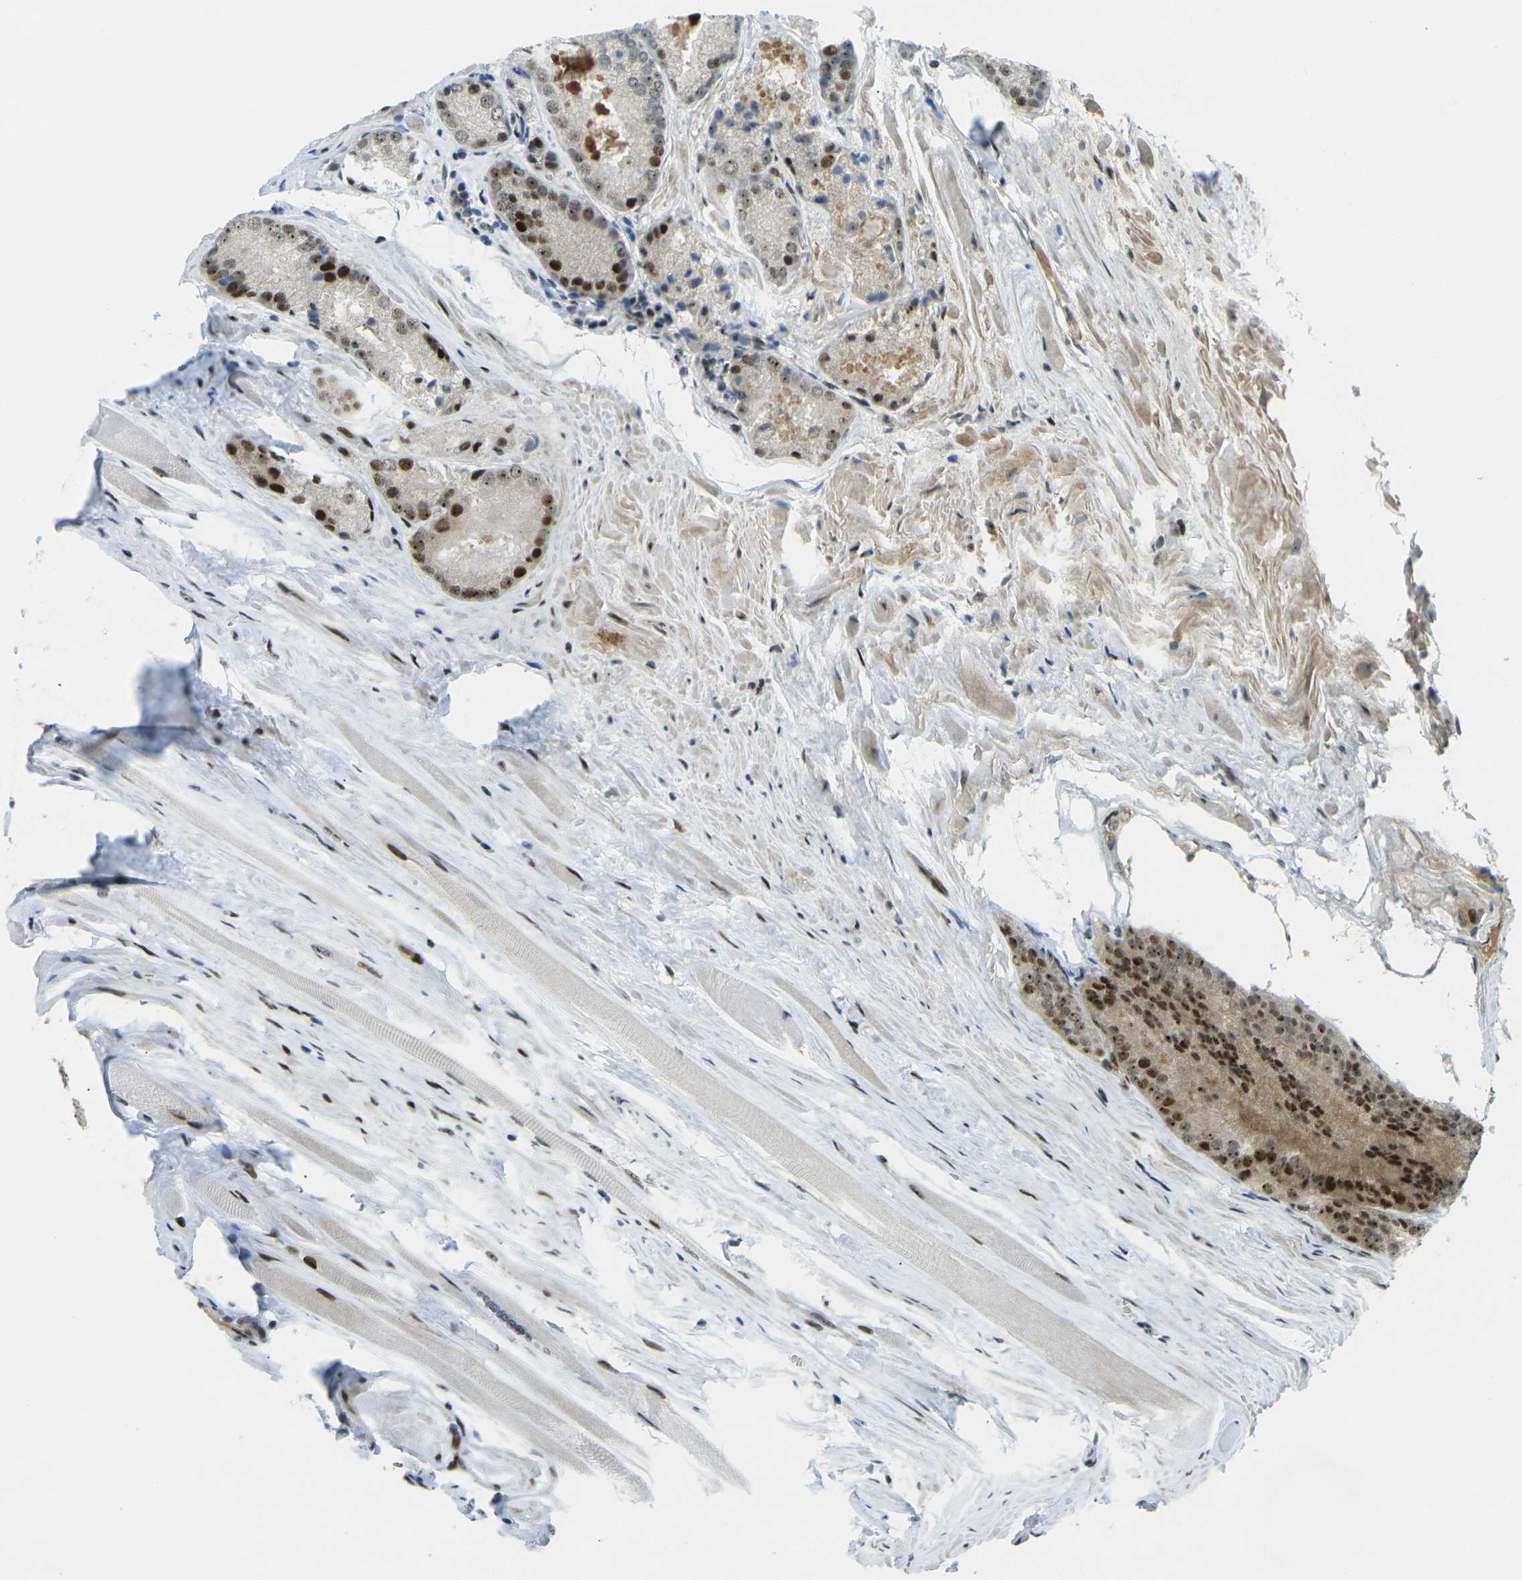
{"staining": {"intensity": "strong", "quantity": ">75%", "location": "nuclear"}, "tissue": "prostate cancer", "cell_type": "Tumor cells", "image_type": "cancer", "snomed": [{"axis": "morphology", "description": "Adenocarcinoma, Low grade"}, {"axis": "topography", "description": "Prostate"}], "caption": "A high amount of strong nuclear positivity is identified in approximately >75% of tumor cells in low-grade adenocarcinoma (prostate) tissue.", "gene": "UBE2C", "patient": {"sex": "male", "age": 64}}